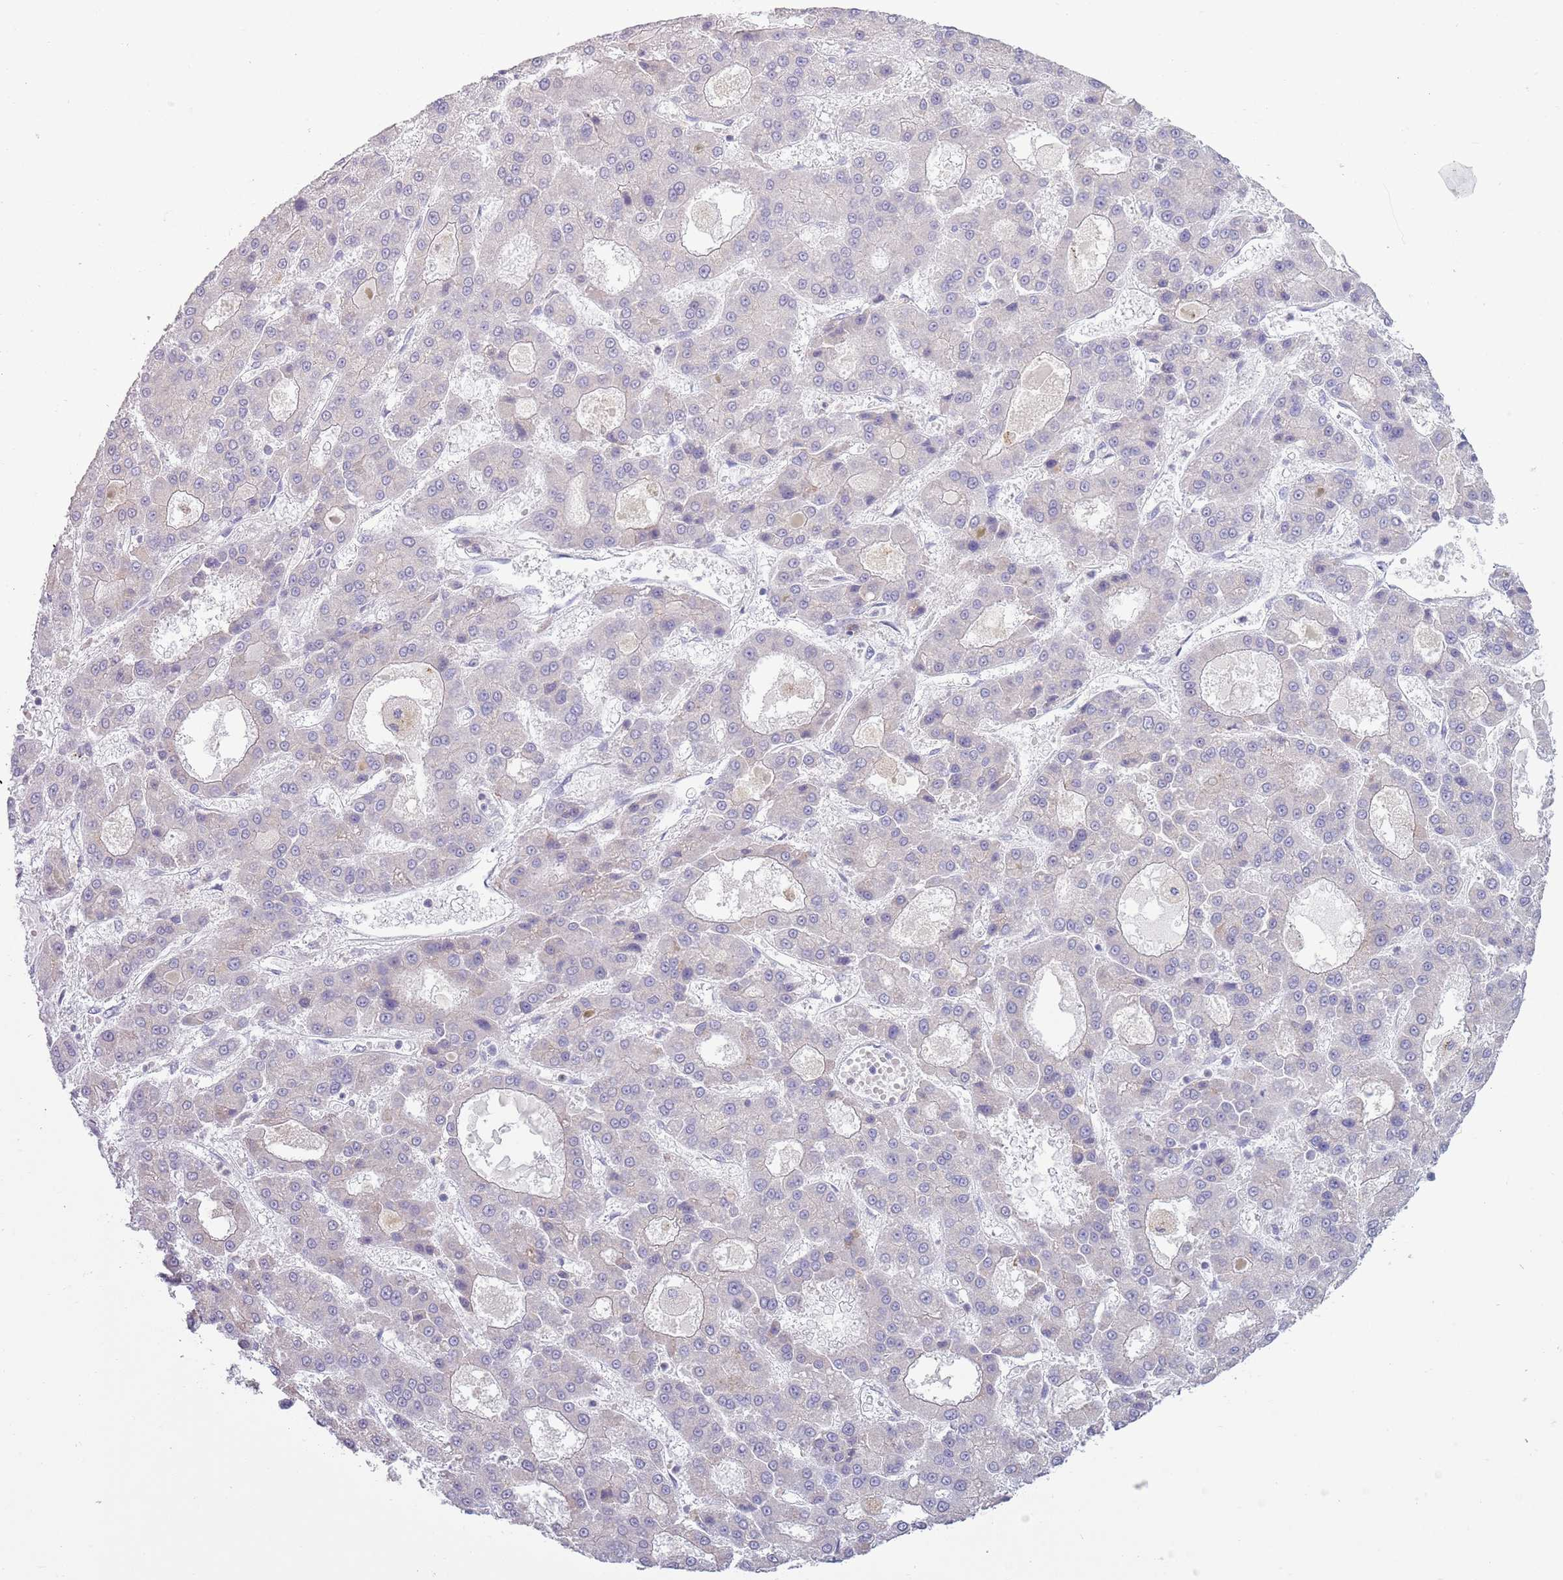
{"staining": {"intensity": "negative", "quantity": "none", "location": "none"}, "tissue": "liver cancer", "cell_type": "Tumor cells", "image_type": "cancer", "snomed": [{"axis": "morphology", "description": "Carcinoma, Hepatocellular, NOS"}, {"axis": "topography", "description": "Liver"}], "caption": "Immunohistochemical staining of liver cancer reveals no significant staining in tumor cells.", "gene": "ACSBG1", "patient": {"sex": "male", "age": 70}}